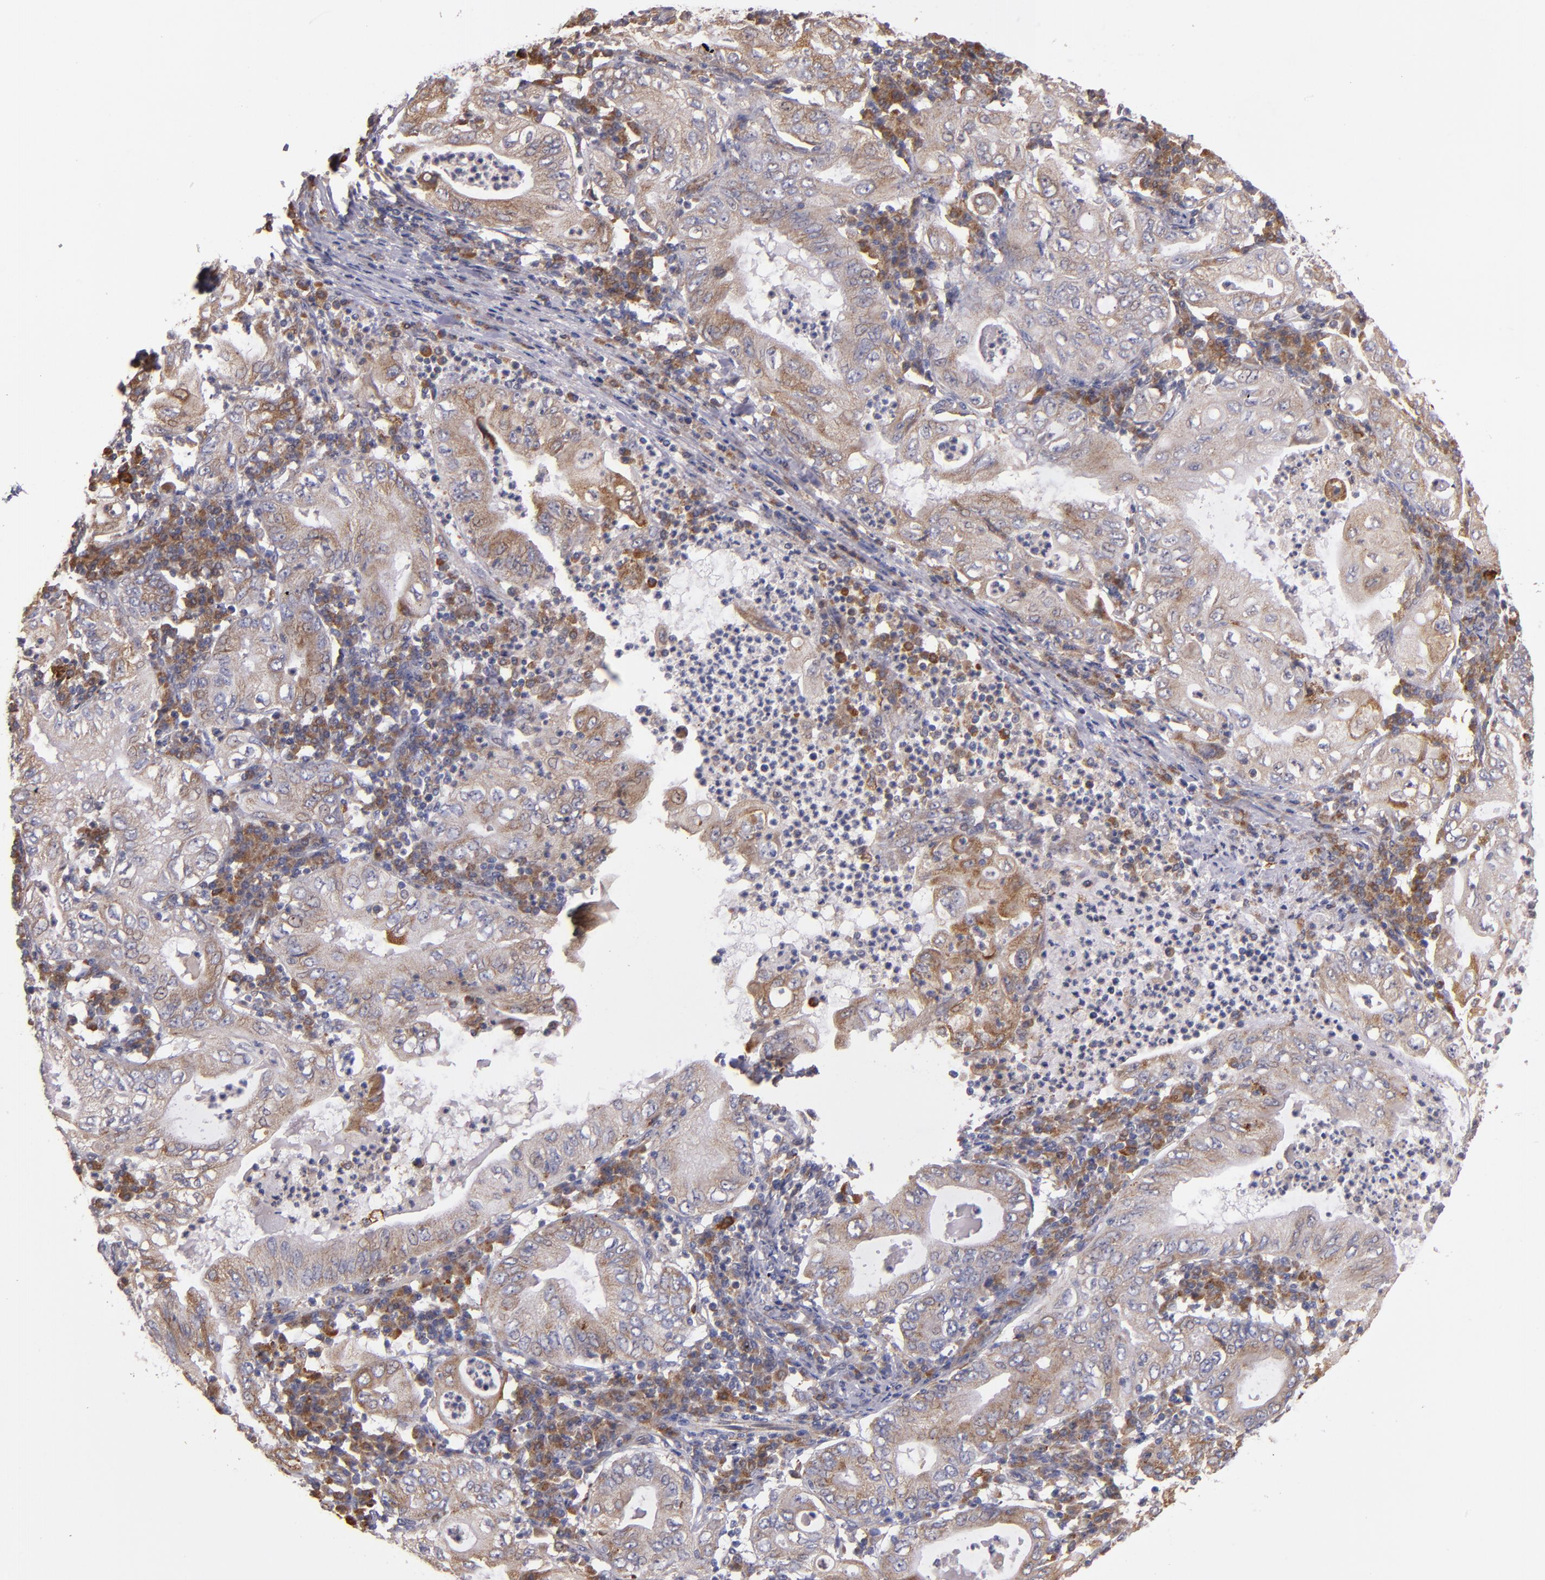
{"staining": {"intensity": "weak", "quantity": ">75%", "location": "cytoplasmic/membranous"}, "tissue": "stomach cancer", "cell_type": "Tumor cells", "image_type": "cancer", "snomed": [{"axis": "morphology", "description": "Normal tissue, NOS"}, {"axis": "morphology", "description": "Adenocarcinoma, NOS"}, {"axis": "topography", "description": "Esophagus"}, {"axis": "topography", "description": "Stomach, upper"}, {"axis": "topography", "description": "Peripheral nerve tissue"}], "caption": "Immunohistochemistry (IHC) of stomach cancer (adenocarcinoma) demonstrates low levels of weak cytoplasmic/membranous staining in about >75% of tumor cells.", "gene": "IFIH1", "patient": {"sex": "male", "age": 62}}